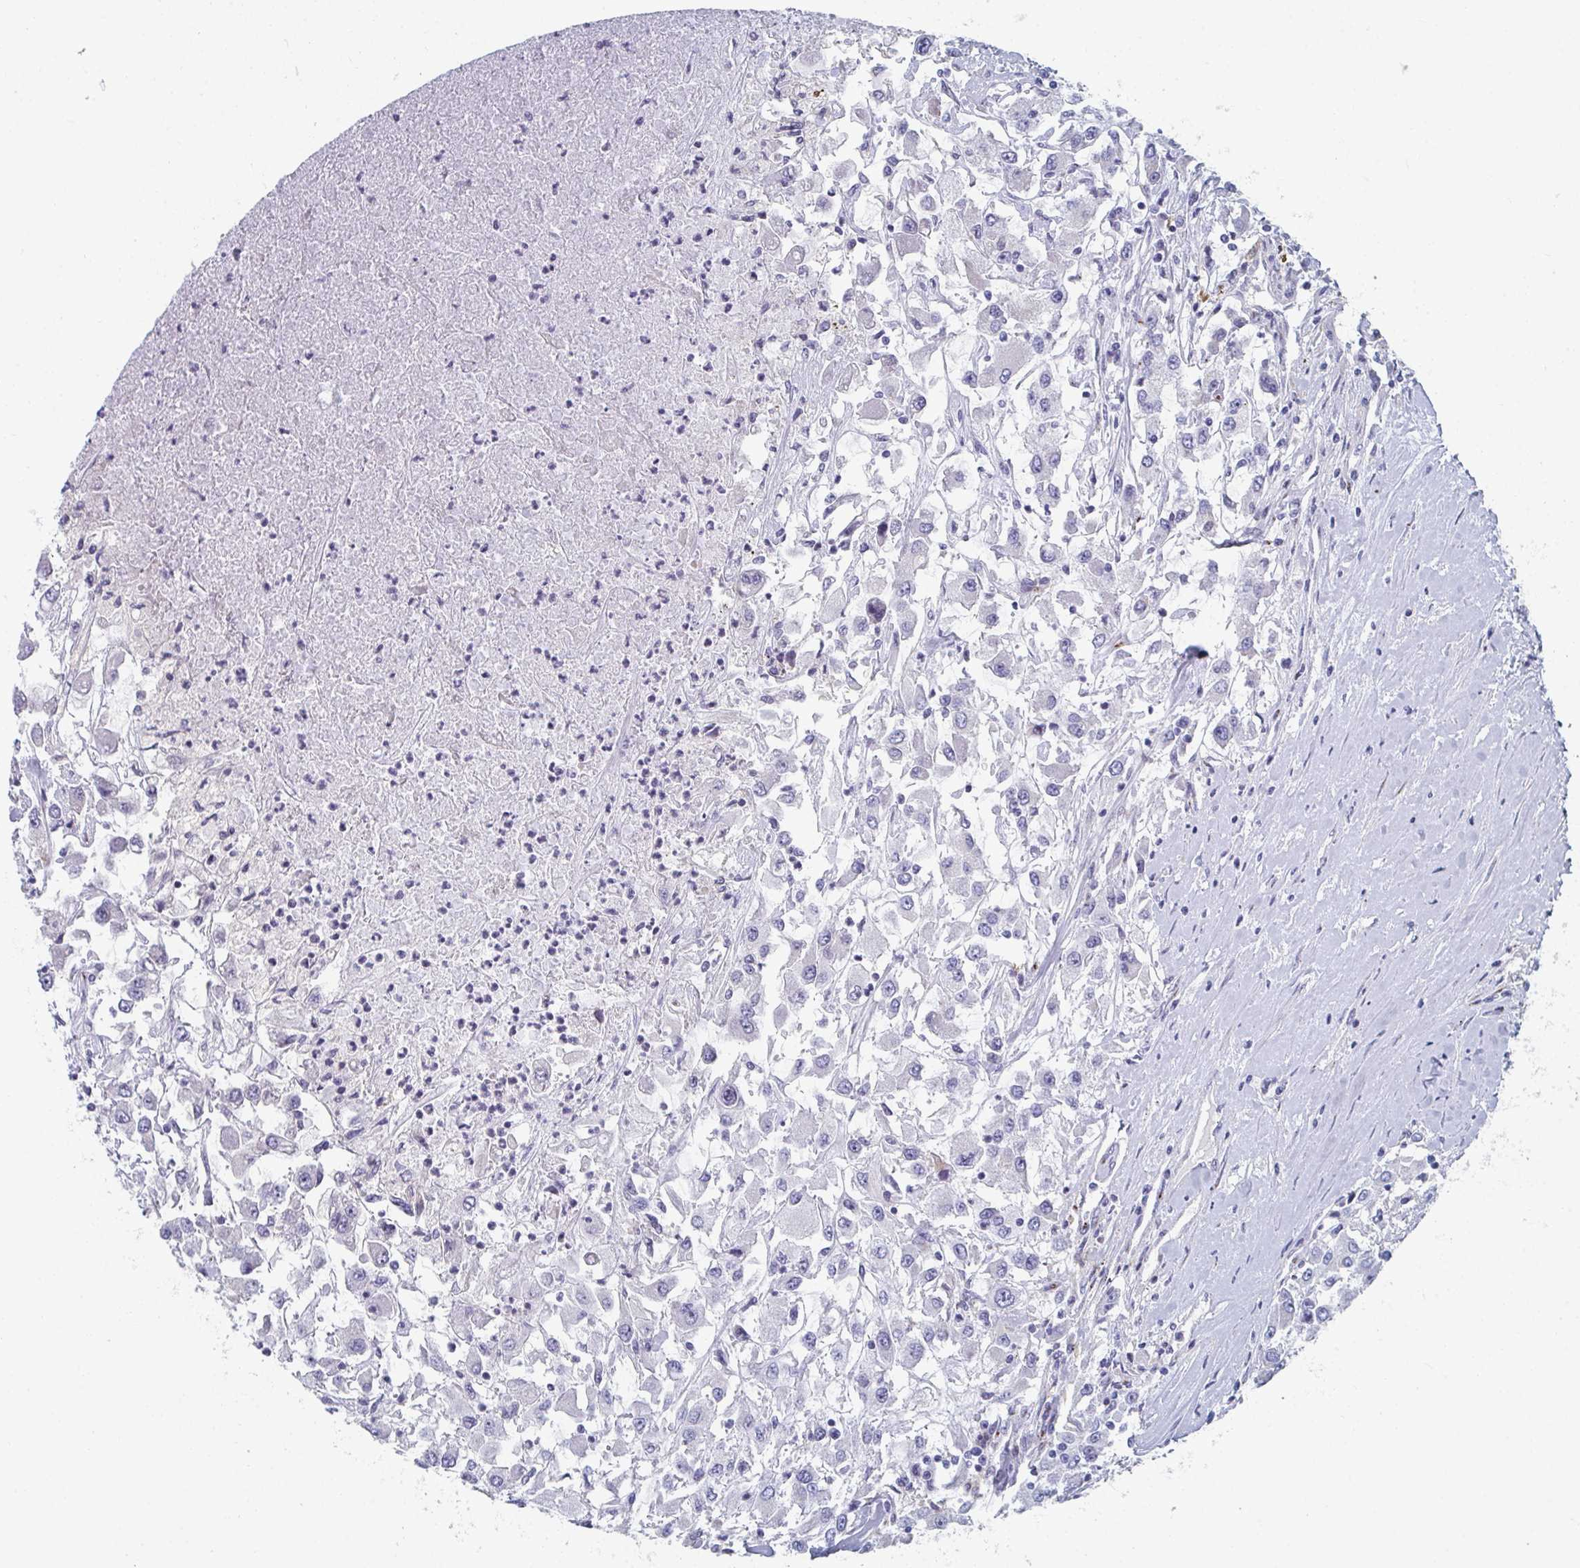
{"staining": {"intensity": "negative", "quantity": "none", "location": "none"}, "tissue": "renal cancer", "cell_type": "Tumor cells", "image_type": "cancer", "snomed": [{"axis": "morphology", "description": "Adenocarcinoma, NOS"}, {"axis": "topography", "description": "Kidney"}], "caption": "An image of renal cancer (adenocarcinoma) stained for a protein demonstrates no brown staining in tumor cells.", "gene": "PSMG1", "patient": {"sex": "female", "age": 67}}